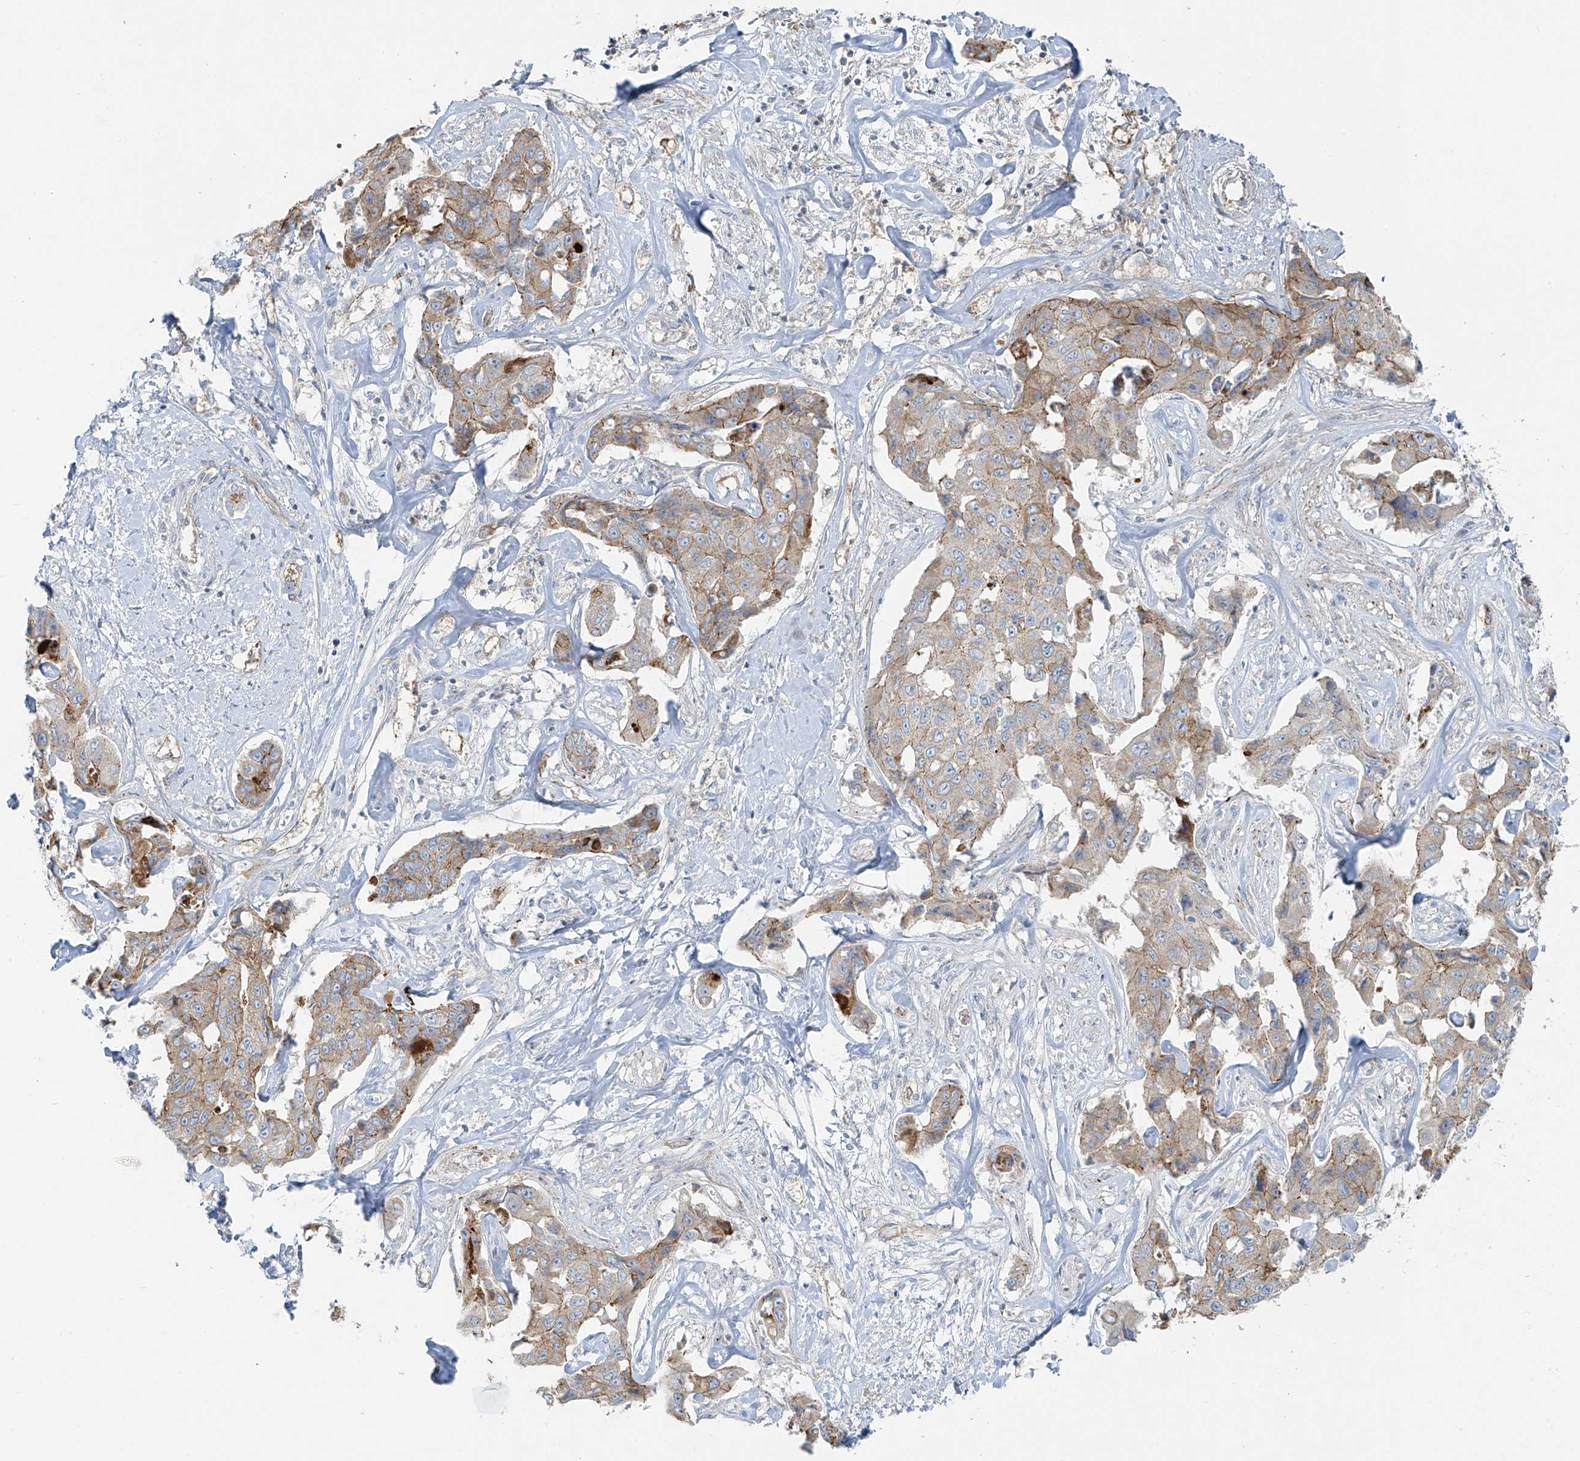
{"staining": {"intensity": "moderate", "quantity": "25%-75%", "location": "cytoplasmic/membranous"}, "tissue": "liver cancer", "cell_type": "Tumor cells", "image_type": "cancer", "snomed": [{"axis": "morphology", "description": "Cholangiocarcinoma"}, {"axis": "topography", "description": "Liver"}], "caption": "Tumor cells reveal medium levels of moderate cytoplasmic/membranous staining in about 25%-75% of cells in human liver cancer.", "gene": "VAMP5", "patient": {"sex": "male", "age": 59}}